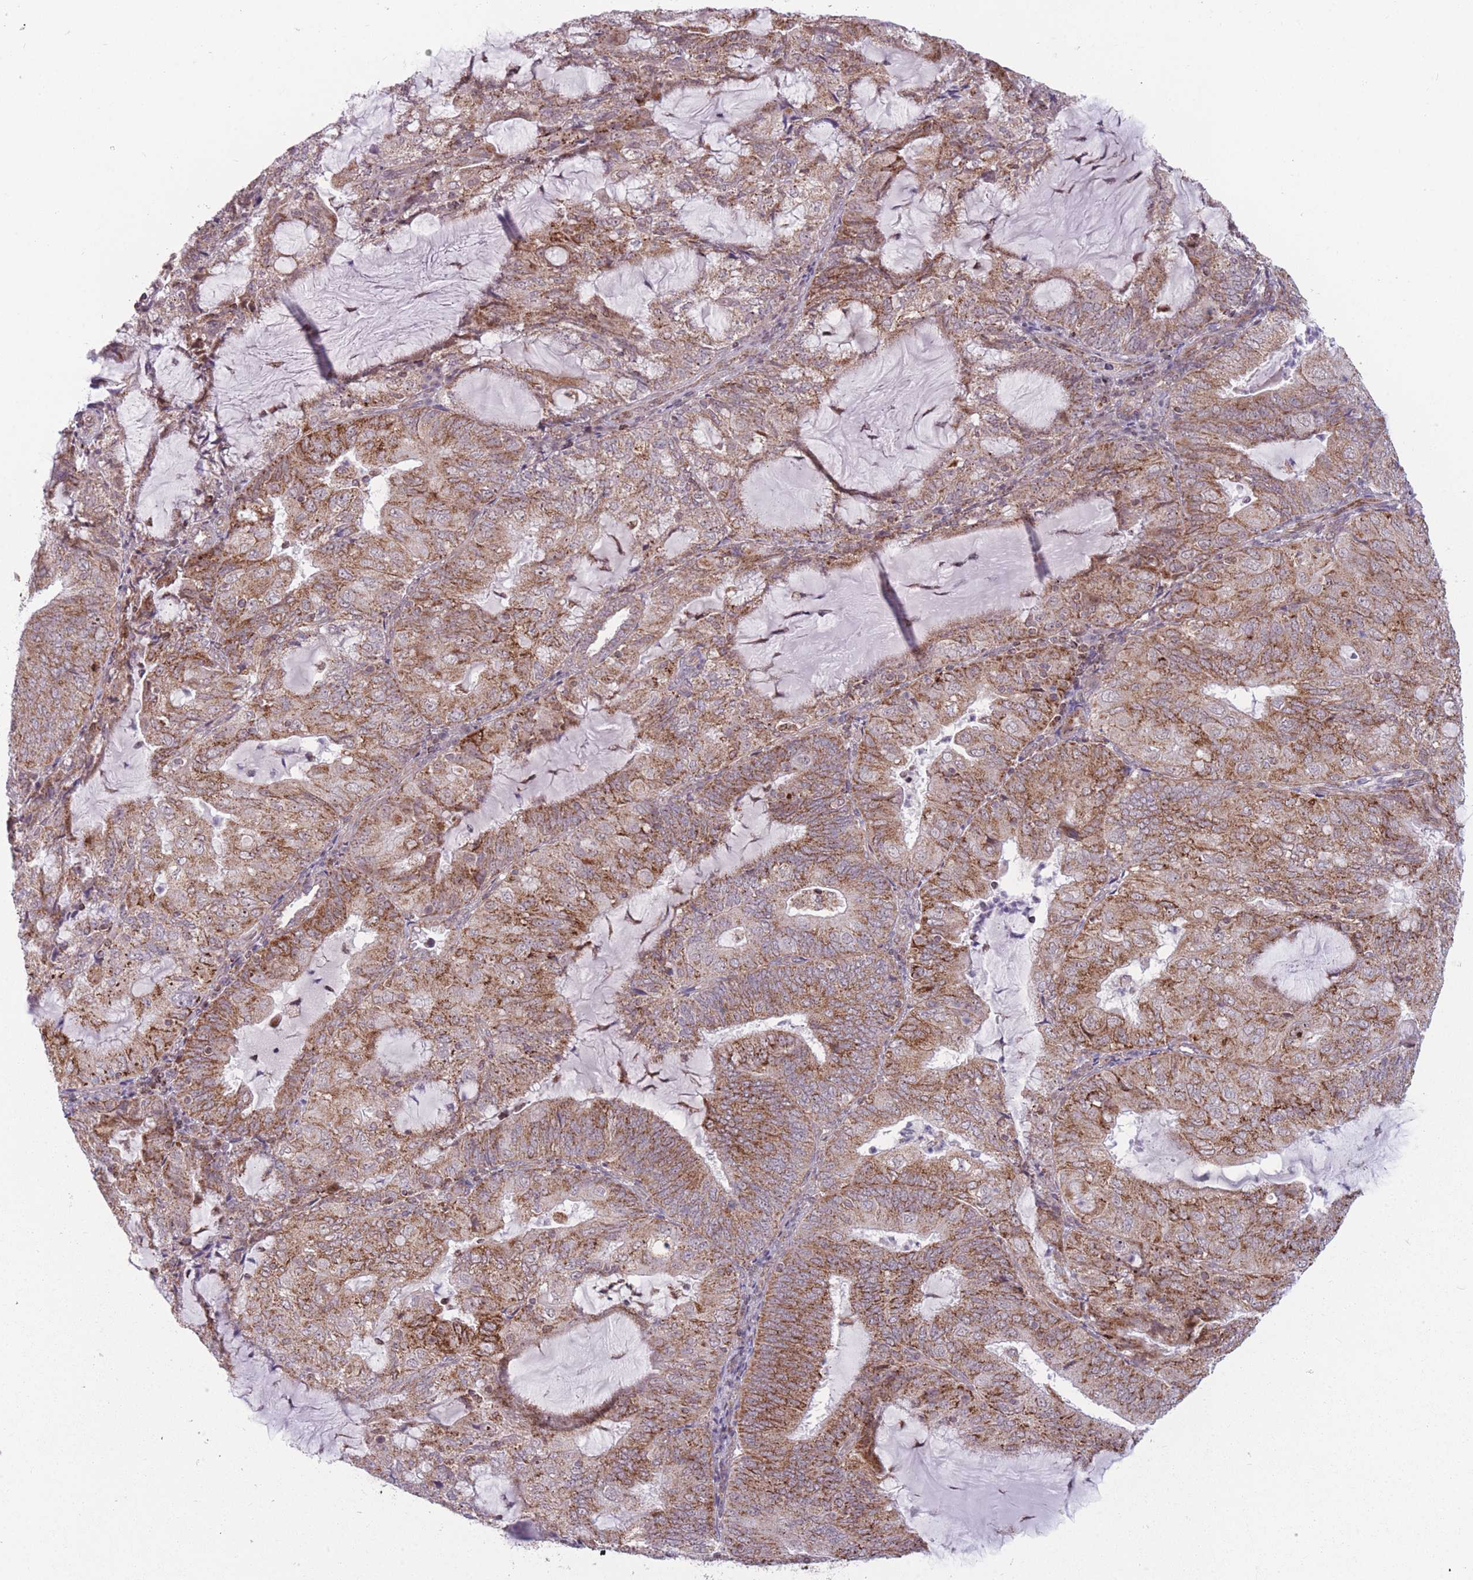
{"staining": {"intensity": "moderate", "quantity": ">75%", "location": "cytoplasmic/membranous"}, "tissue": "endometrial cancer", "cell_type": "Tumor cells", "image_type": "cancer", "snomed": [{"axis": "morphology", "description": "Adenocarcinoma, NOS"}, {"axis": "topography", "description": "Endometrium"}], "caption": "A high-resolution micrograph shows IHC staining of endometrial cancer, which demonstrates moderate cytoplasmic/membranous positivity in approximately >75% of tumor cells.", "gene": "DPYSL4", "patient": {"sex": "female", "age": 81}}